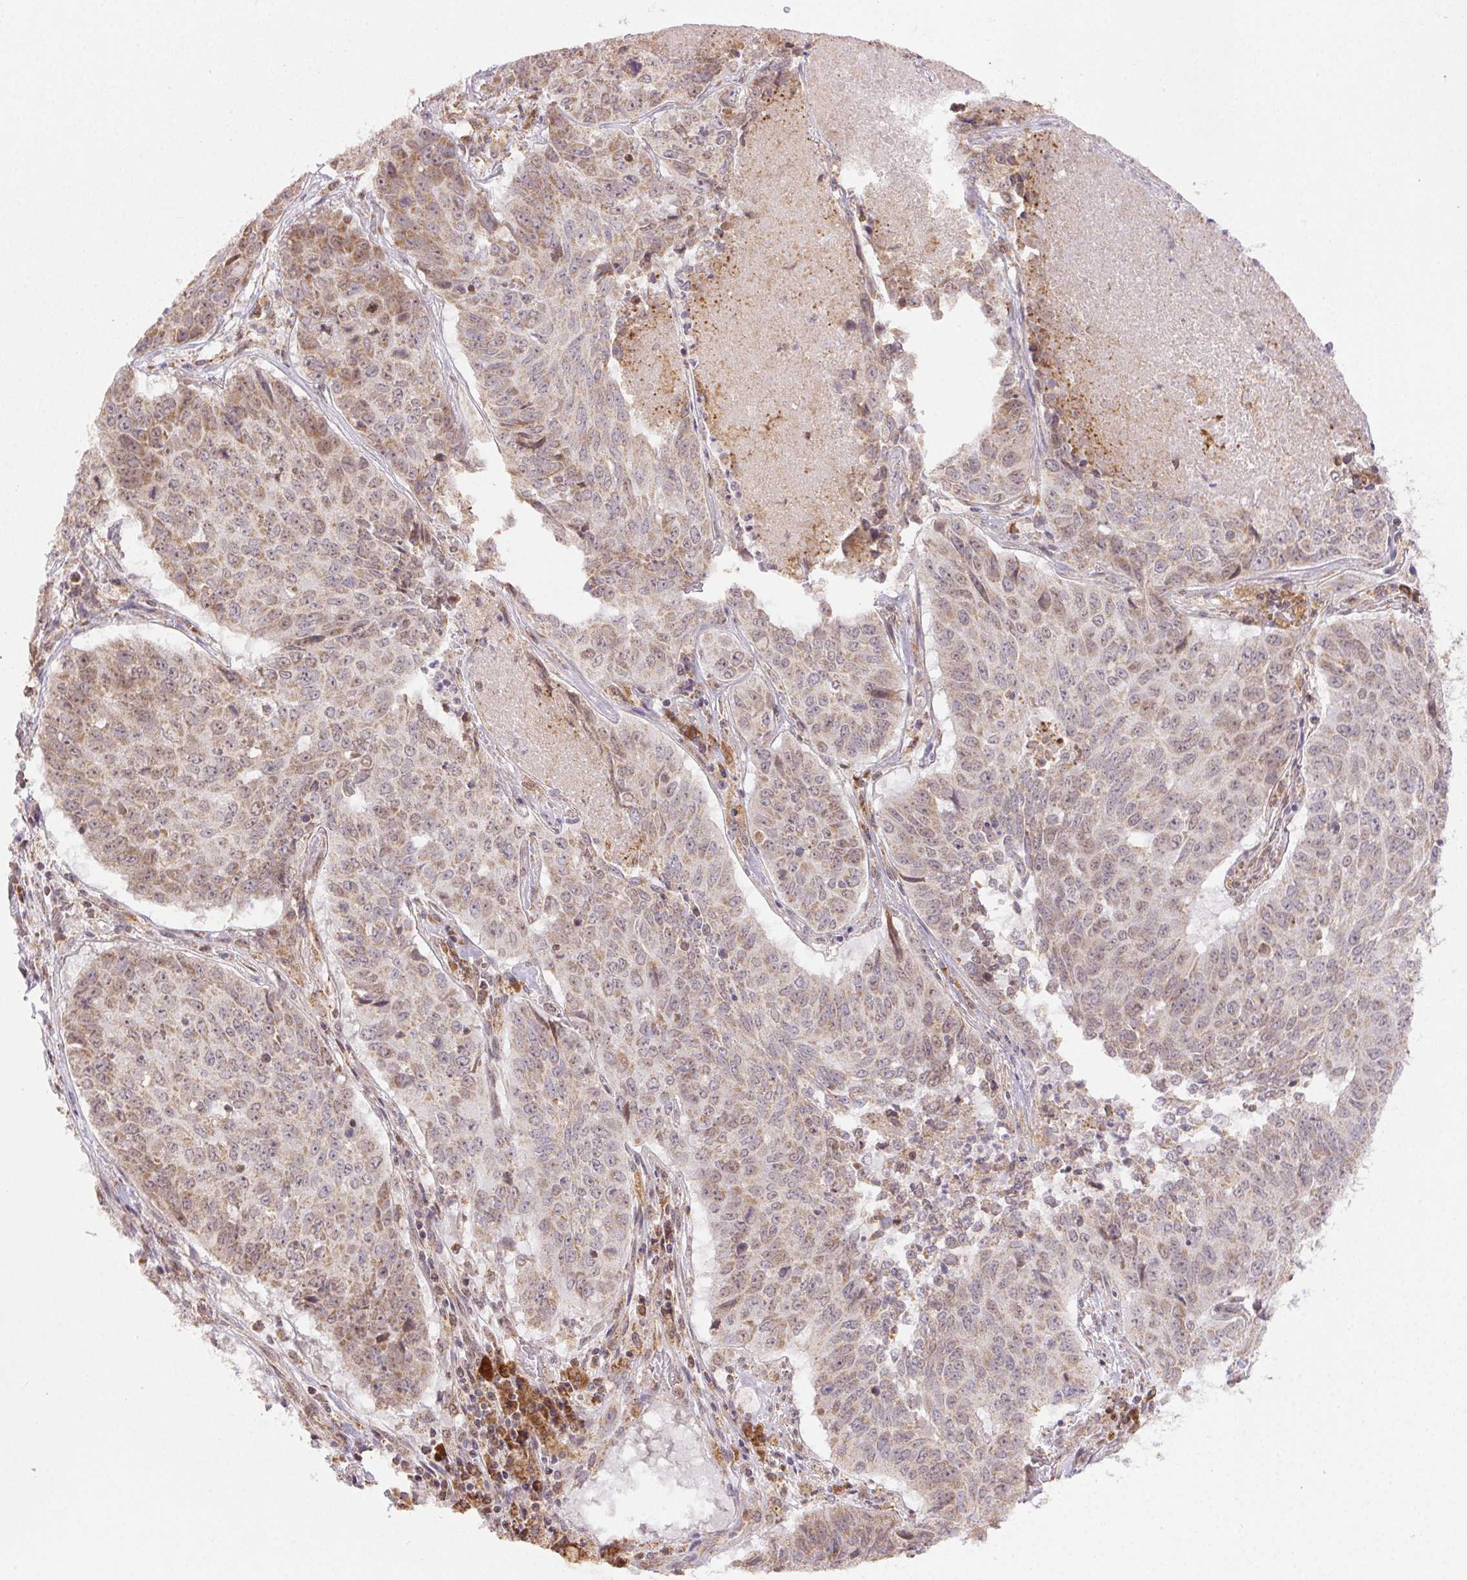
{"staining": {"intensity": "weak", "quantity": "25%-75%", "location": "cytoplasmic/membranous"}, "tissue": "lung cancer", "cell_type": "Tumor cells", "image_type": "cancer", "snomed": [{"axis": "morphology", "description": "Normal tissue, NOS"}, {"axis": "morphology", "description": "Squamous cell carcinoma, NOS"}, {"axis": "topography", "description": "Bronchus"}, {"axis": "topography", "description": "Lung"}], "caption": "Immunohistochemistry (IHC) (DAB) staining of human lung cancer displays weak cytoplasmic/membranous protein staining in approximately 25%-75% of tumor cells. Immunohistochemistry stains the protein in brown and the nuclei are stained blue.", "gene": "PIWIL4", "patient": {"sex": "male", "age": 64}}